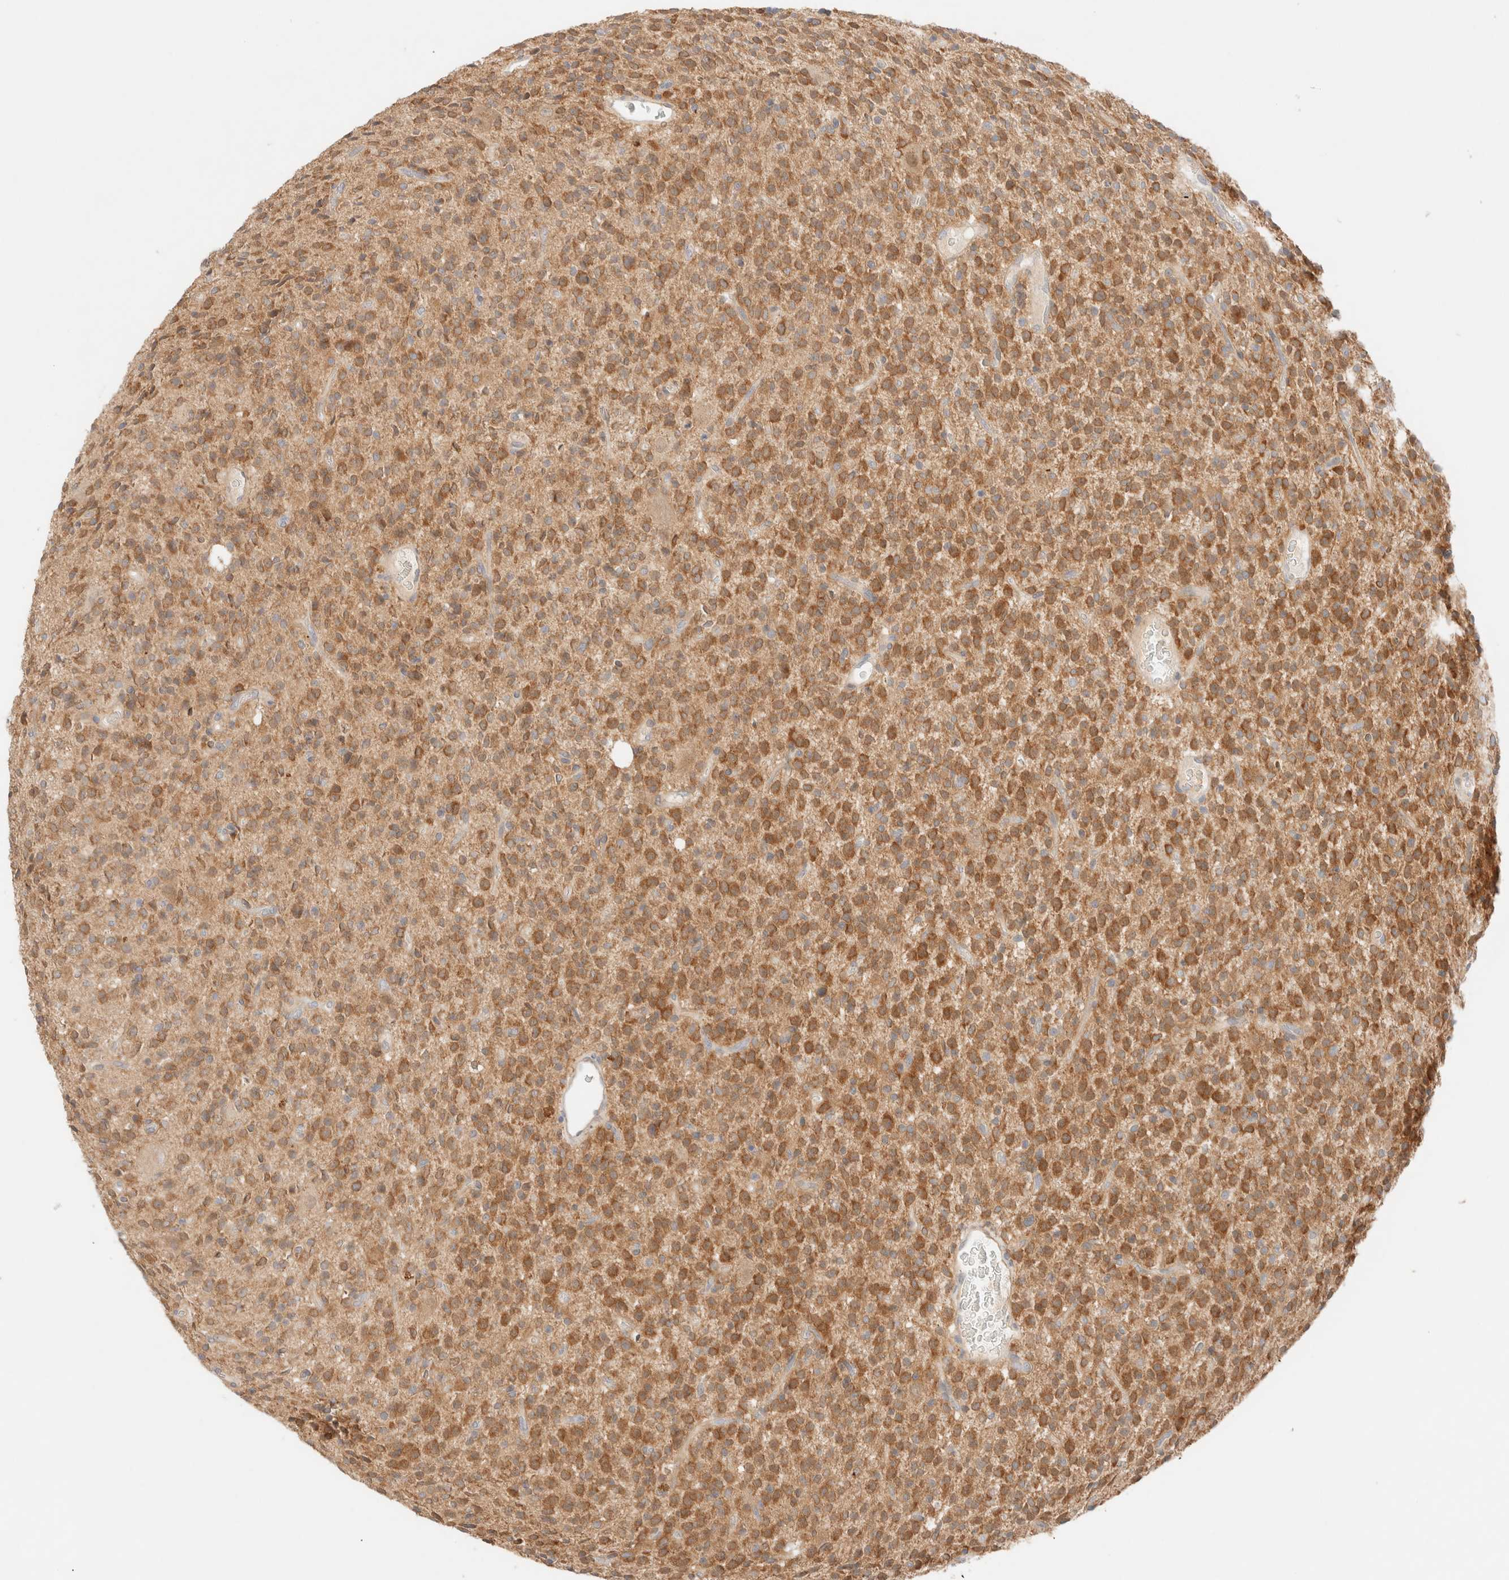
{"staining": {"intensity": "moderate", "quantity": ">75%", "location": "cytoplasmic/membranous"}, "tissue": "glioma", "cell_type": "Tumor cells", "image_type": "cancer", "snomed": [{"axis": "morphology", "description": "Glioma, malignant, High grade"}, {"axis": "topography", "description": "Brain"}], "caption": "There is medium levels of moderate cytoplasmic/membranous positivity in tumor cells of high-grade glioma (malignant), as demonstrated by immunohistochemical staining (brown color).", "gene": "SARM1", "patient": {"sex": "male", "age": 34}}